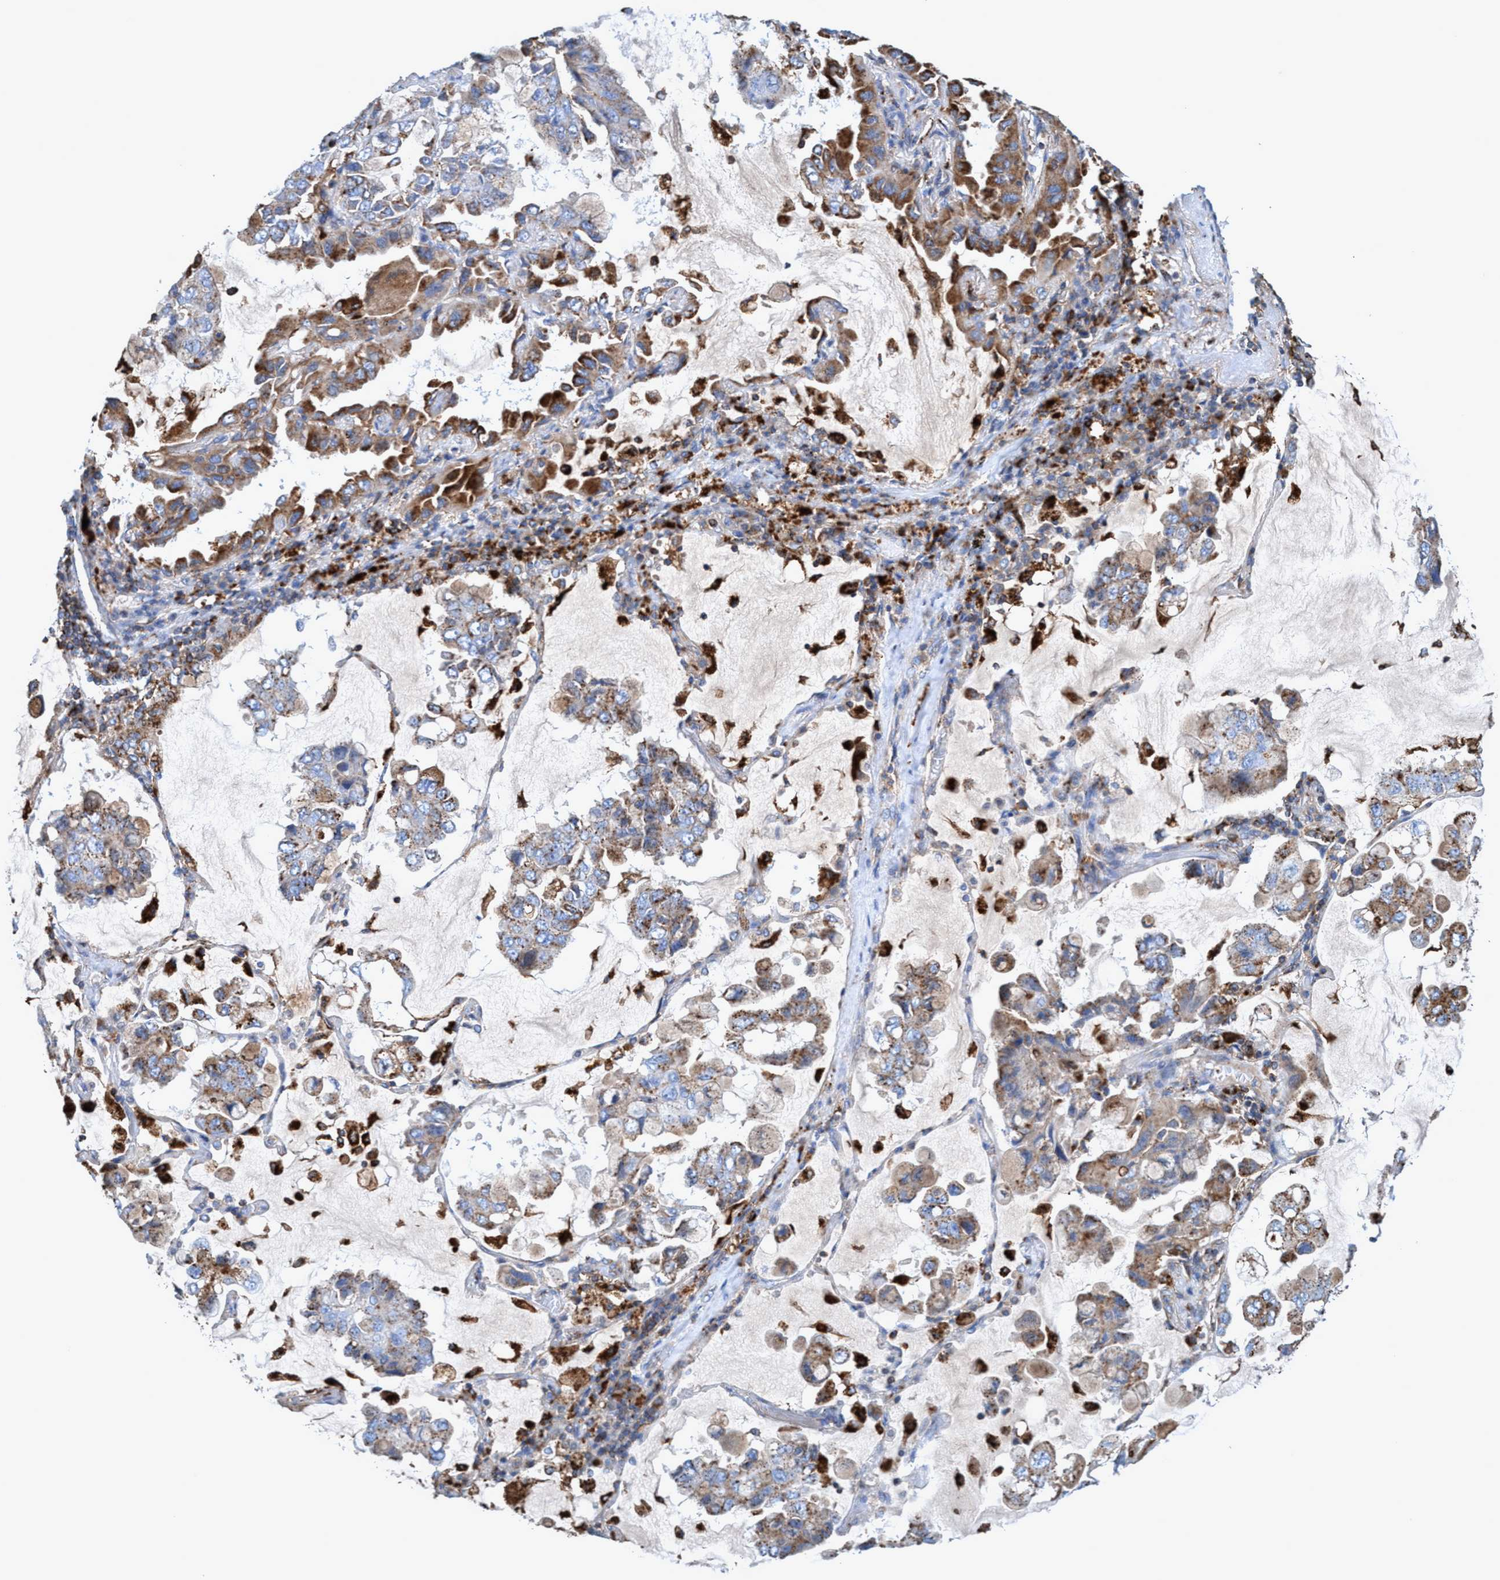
{"staining": {"intensity": "moderate", "quantity": ">75%", "location": "cytoplasmic/membranous"}, "tissue": "lung cancer", "cell_type": "Tumor cells", "image_type": "cancer", "snomed": [{"axis": "morphology", "description": "Adenocarcinoma, NOS"}, {"axis": "topography", "description": "Lung"}], "caption": "Immunohistochemical staining of human lung cancer (adenocarcinoma) shows medium levels of moderate cytoplasmic/membranous protein positivity in about >75% of tumor cells. (DAB (3,3'-diaminobenzidine) = brown stain, brightfield microscopy at high magnification).", "gene": "TRIM65", "patient": {"sex": "male", "age": 64}}